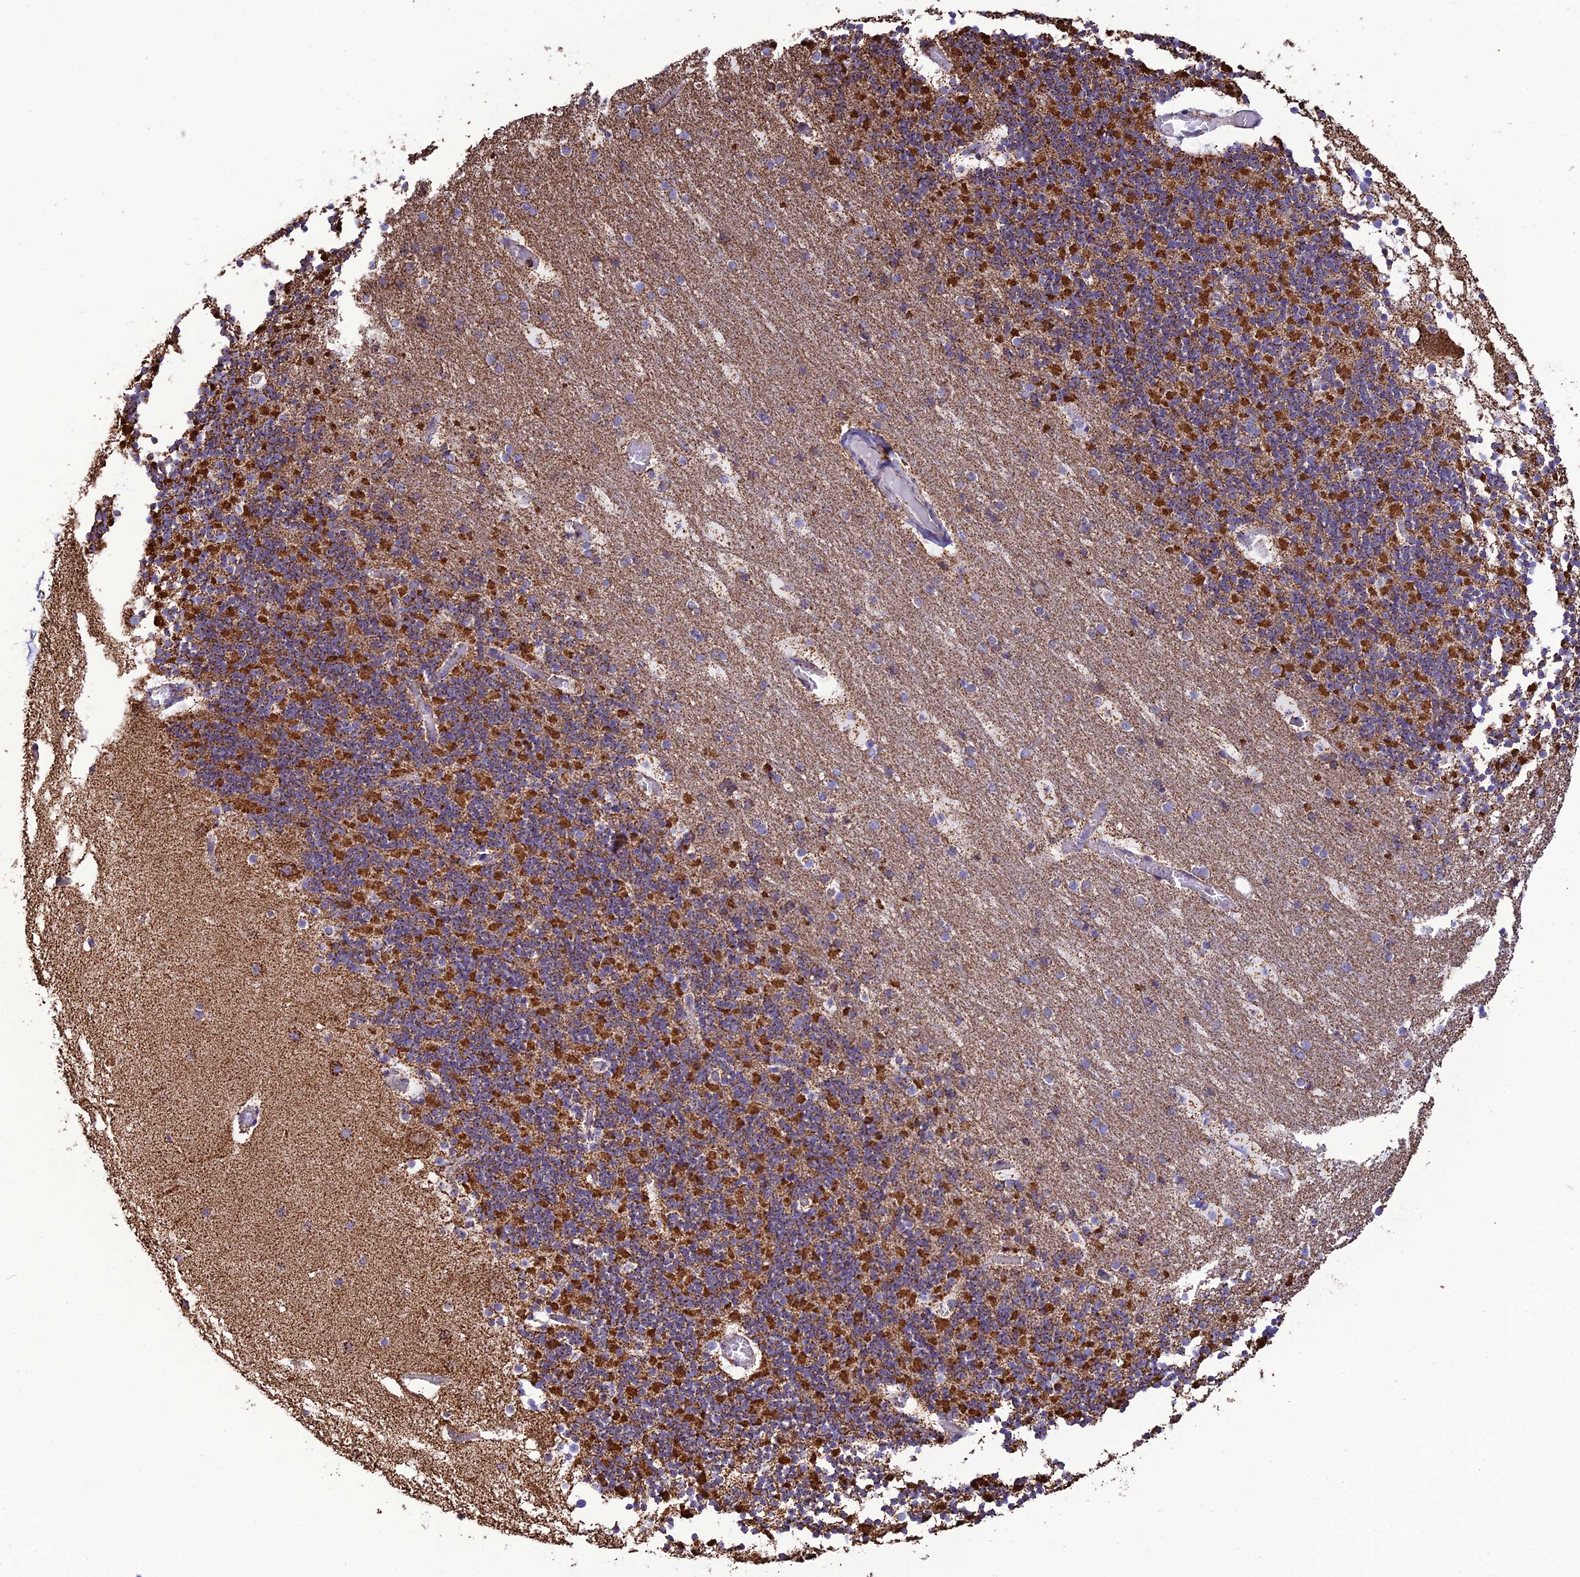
{"staining": {"intensity": "strong", "quantity": ">75%", "location": "cytoplasmic/membranous"}, "tissue": "cerebellum", "cell_type": "Cells in granular layer", "image_type": "normal", "snomed": [{"axis": "morphology", "description": "Normal tissue, NOS"}, {"axis": "topography", "description": "Cerebellum"}], "caption": "Approximately >75% of cells in granular layer in normal human cerebellum demonstrate strong cytoplasmic/membranous protein staining as visualized by brown immunohistochemical staining.", "gene": "NDUFAF1", "patient": {"sex": "male", "age": 57}}